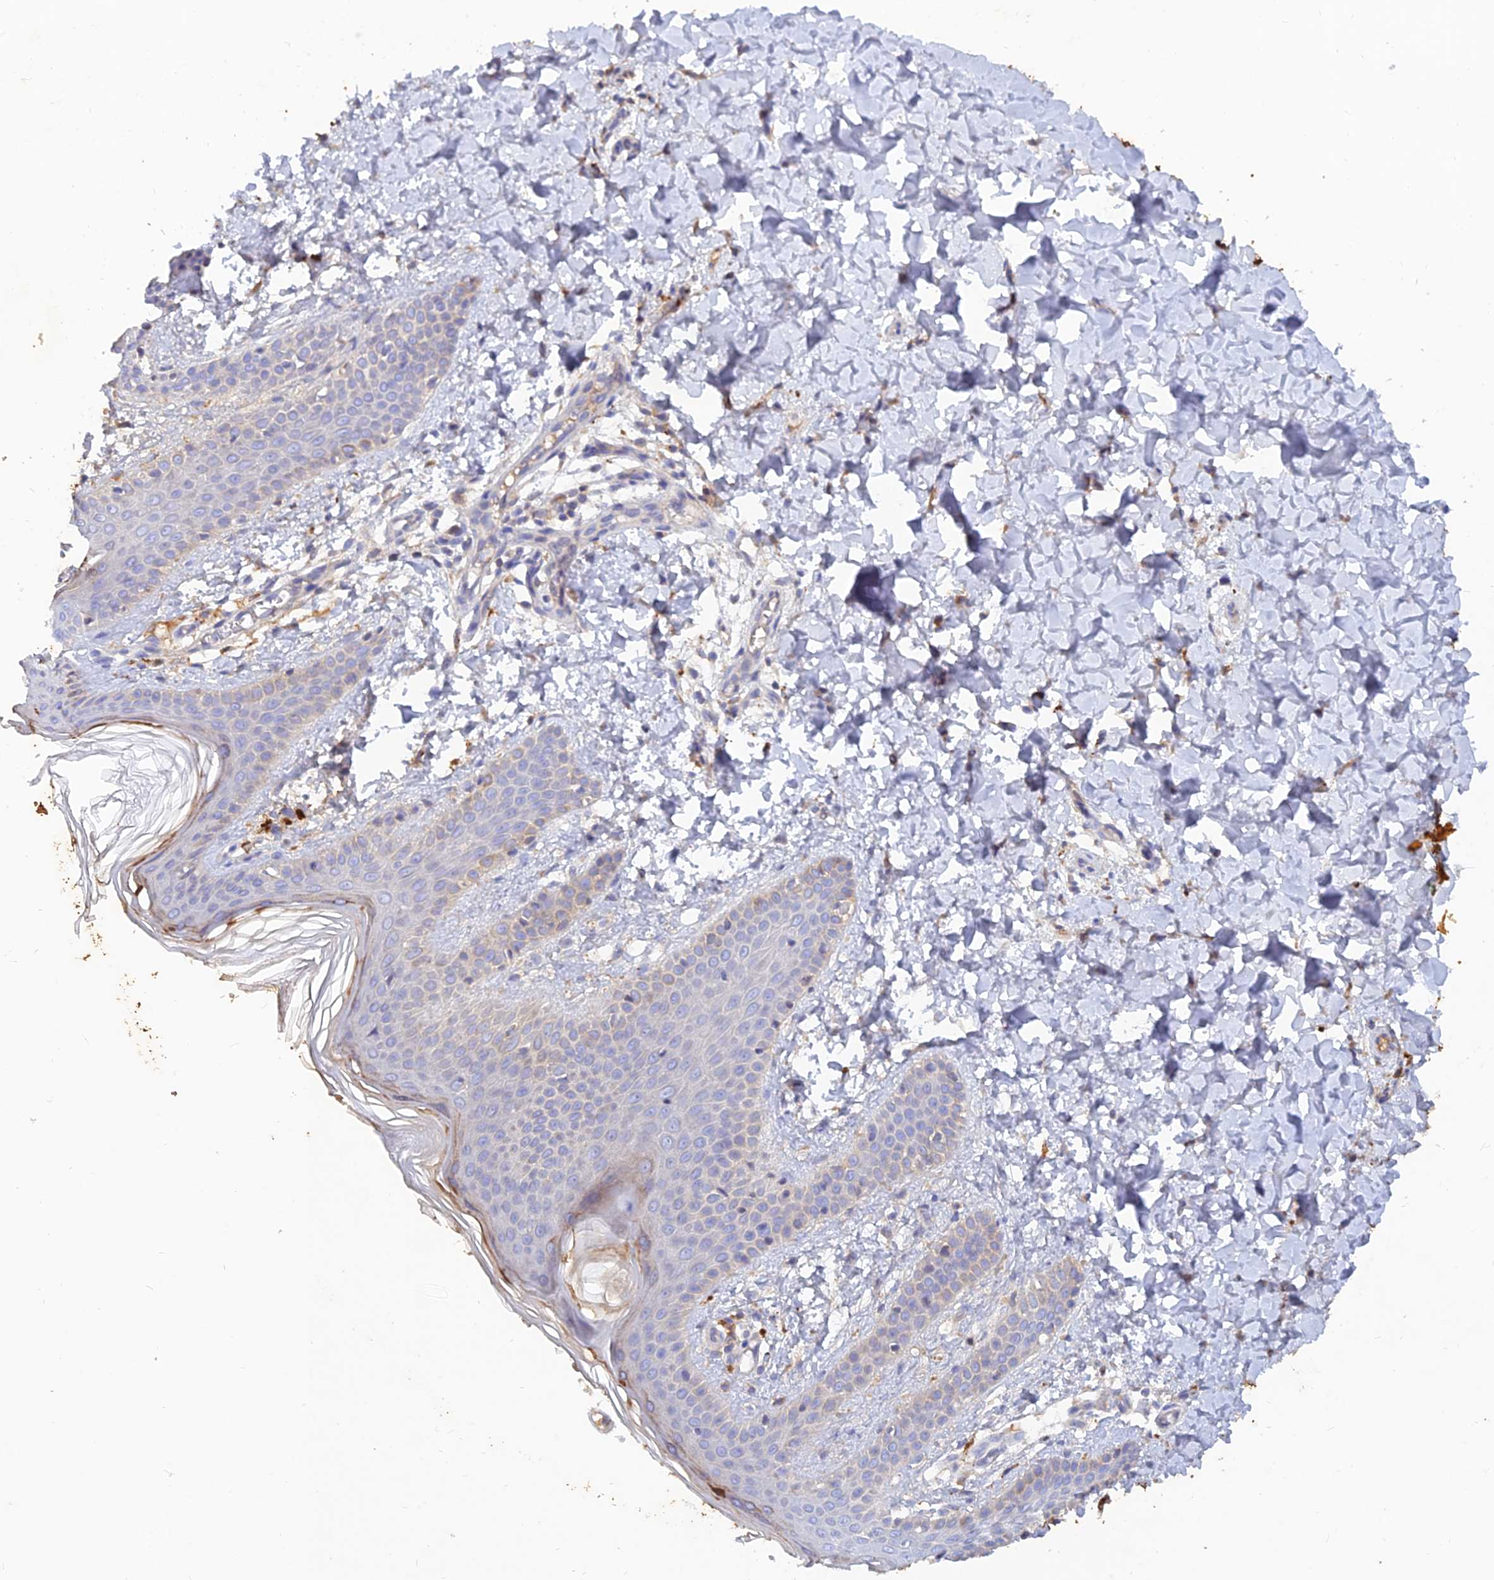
{"staining": {"intensity": "negative", "quantity": "none", "location": "none"}, "tissue": "skin", "cell_type": "Fibroblasts", "image_type": "normal", "snomed": [{"axis": "morphology", "description": "Normal tissue, NOS"}, {"axis": "topography", "description": "Skin"}], "caption": "Fibroblasts show no significant protein staining in unremarkable skin. (Brightfield microscopy of DAB immunohistochemistry at high magnification).", "gene": "ACSM5", "patient": {"sex": "male", "age": 36}}